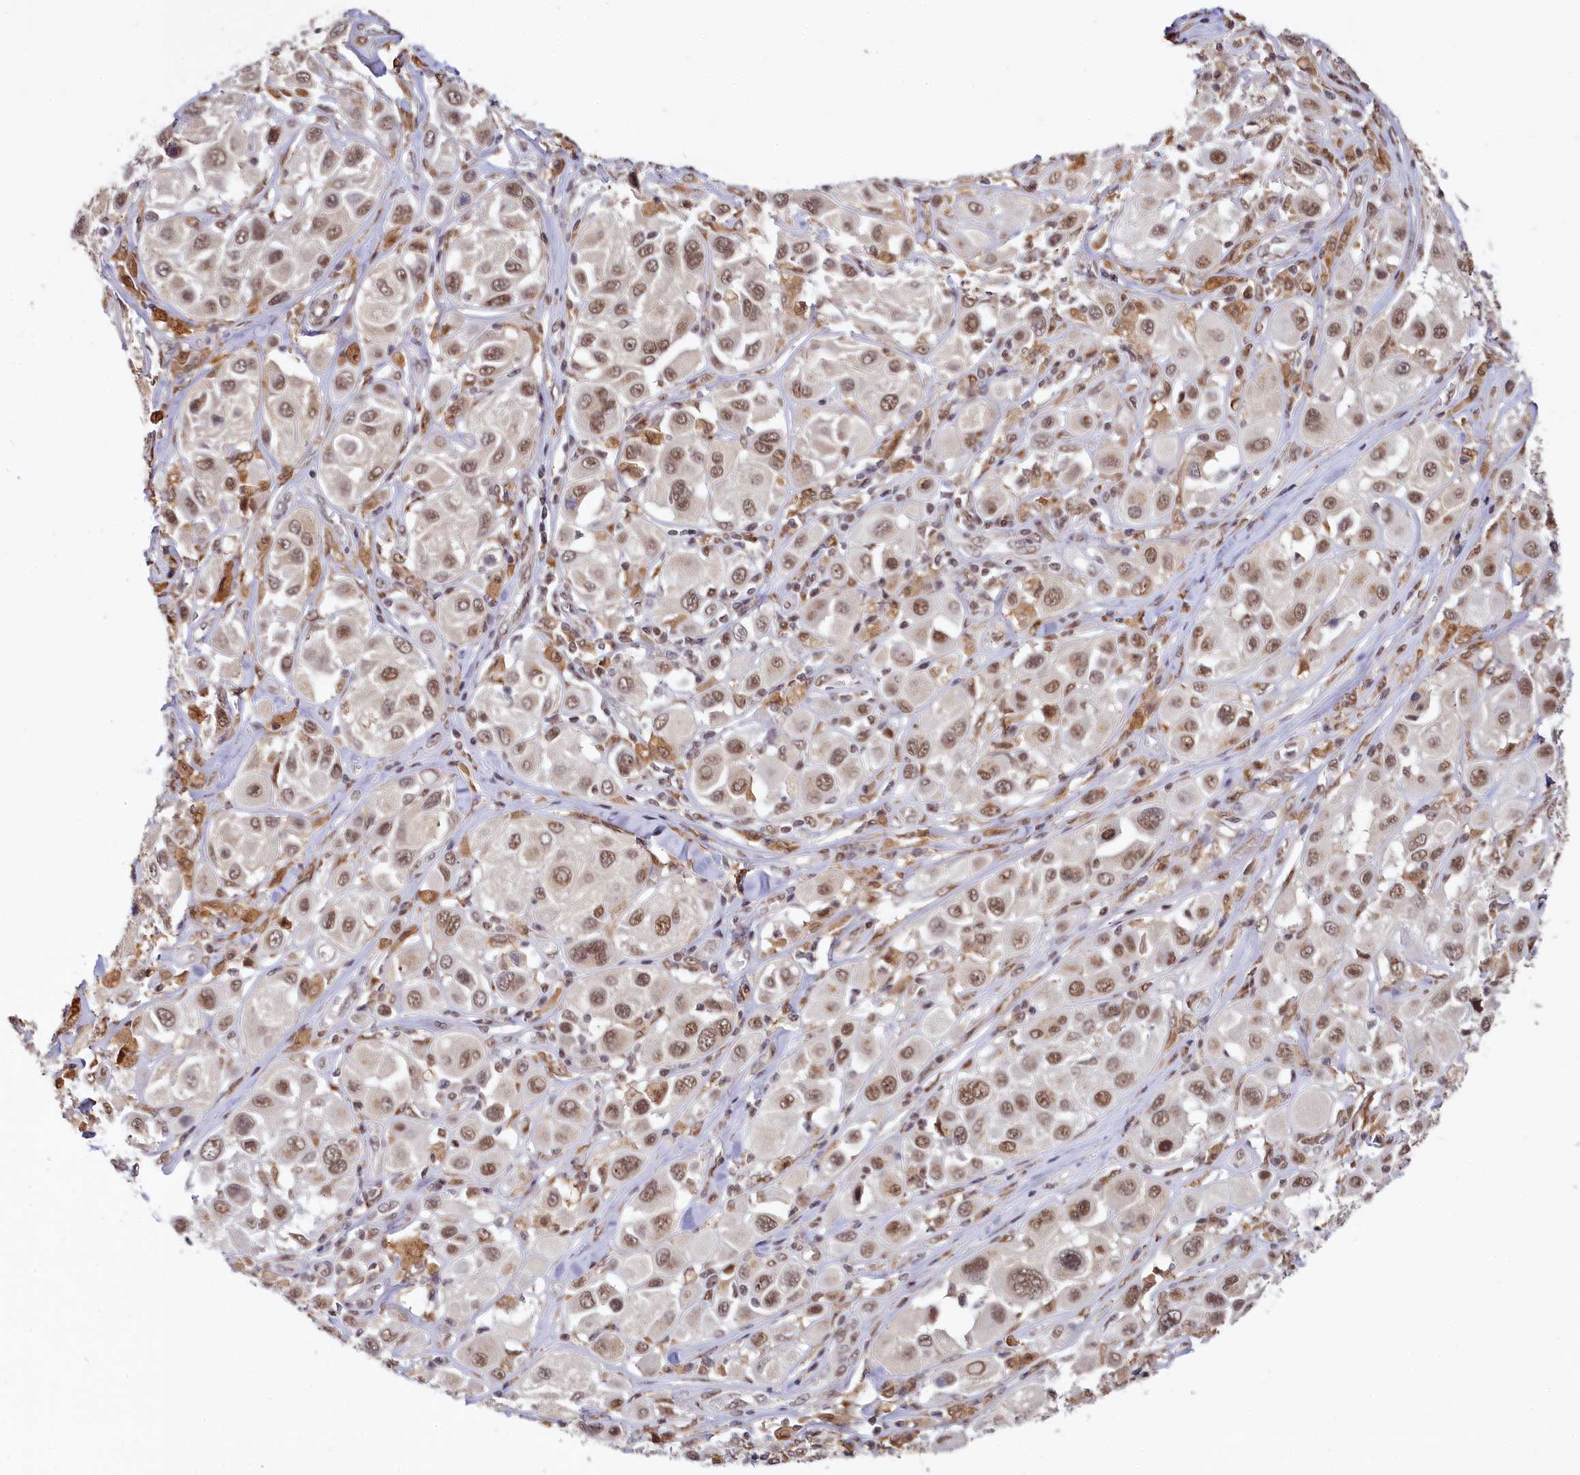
{"staining": {"intensity": "moderate", "quantity": ">75%", "location": "nuclear"}, "tissue": "melanoma", "cell_type": "Tumor cells", "image_type": "cancer", "snomed": [{"axis": "morphology", "description": "Malignant melanoma, Metastatic site"}, {"axis": "topography", "description": "Skin"}], "caption": "IHC (DAB (3,3'-diaminobenzidine)) staining of malignant melanoma (metastatic site) demonstrates moderate nuclear protein positivity in approximately >75% of tumor cells.", "gene": "PPHLN1", "patient": {"sex": "male", "age": 41}}